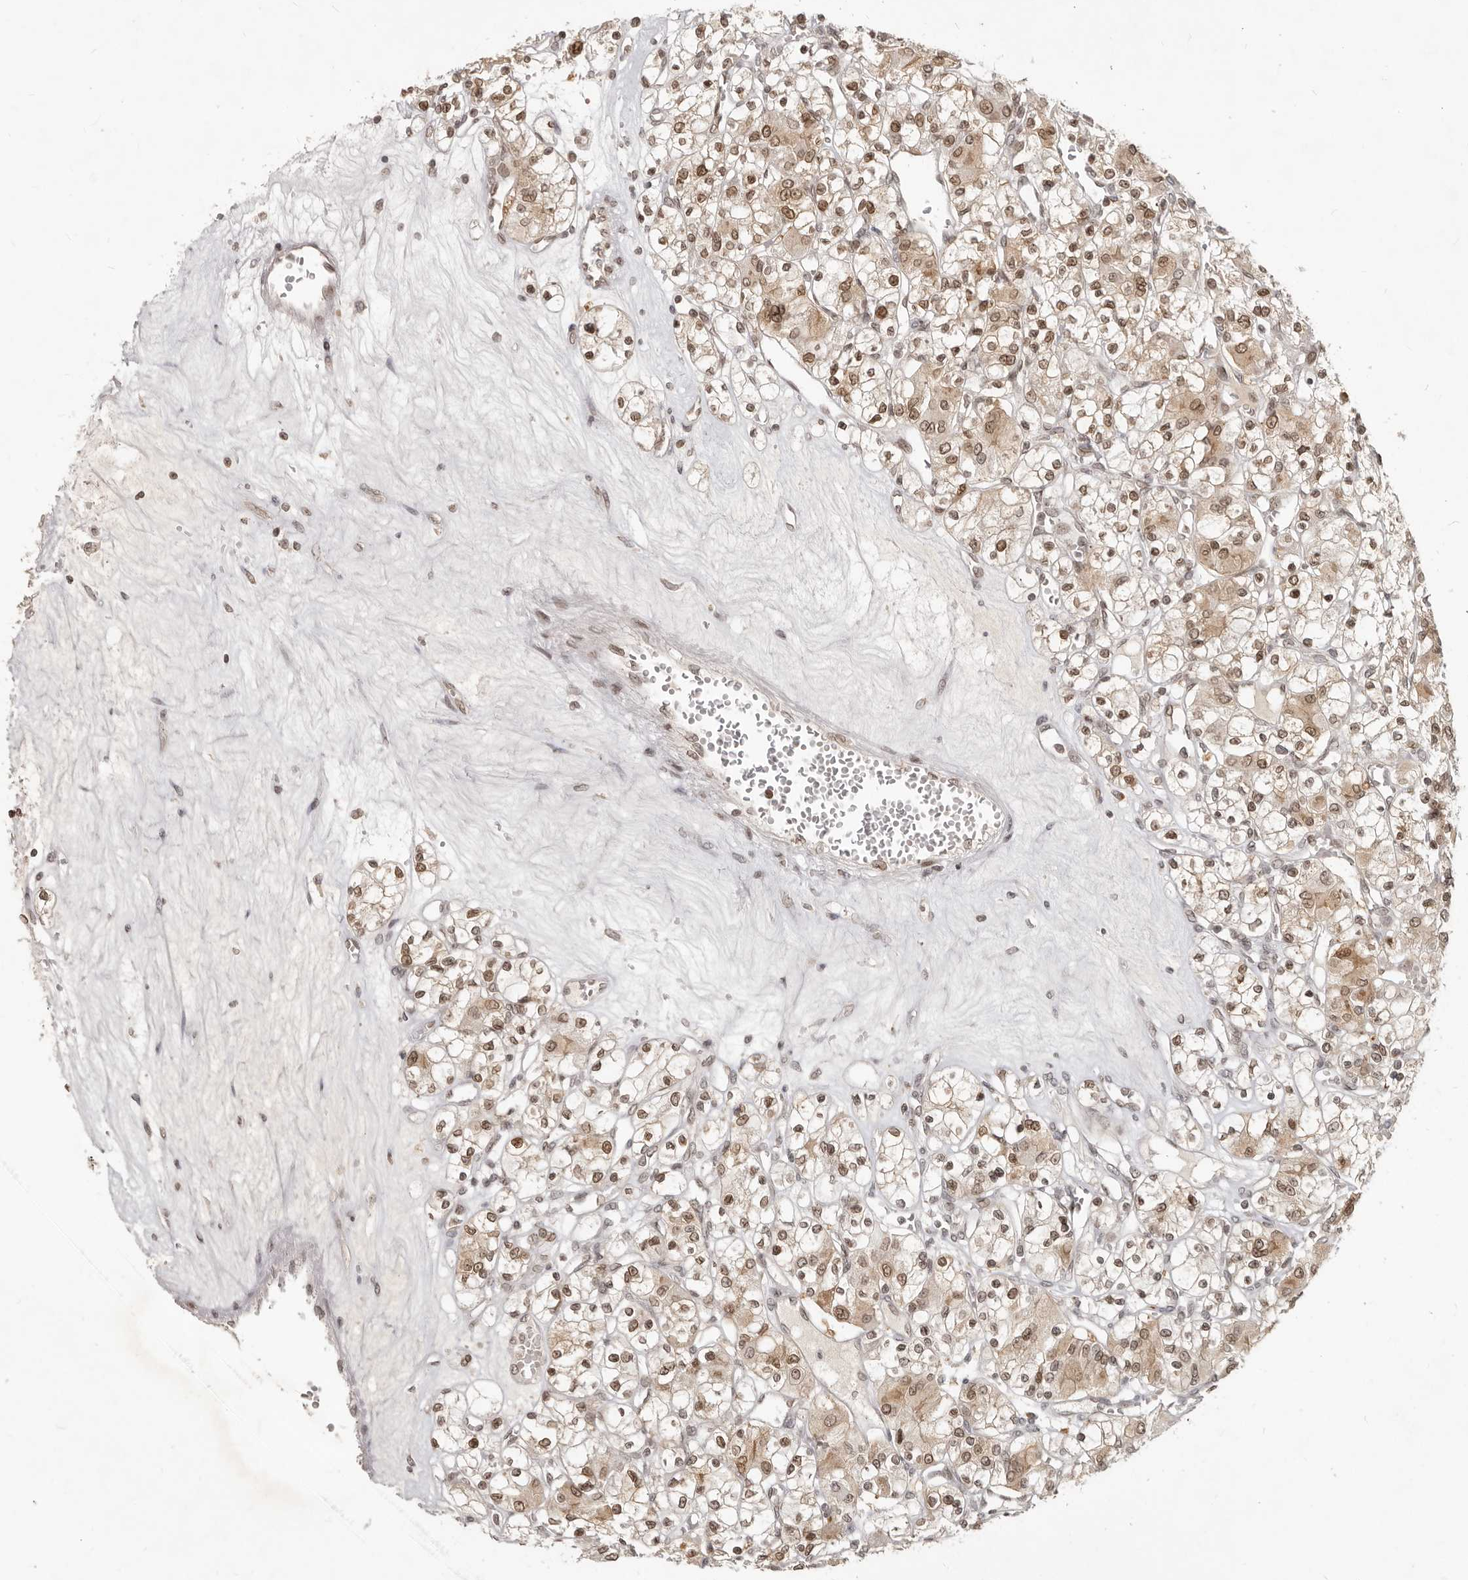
{"staining": {"intensity": "moderate", "quantity": ">75%", "location": "cytoplasmic/membranous,nuclear"}, "tissue": "renal cancer", "cell_type": "Tumor cells", "image_type": "cancer", "snomed": [{"axis": "morphology", "description": "Adenocarcinoma, NOS"}, {"axis": "topography", "description": "Kidney"}], "caption": "The image reveals immunohistochemical staining of renal cancer (adenocarcinoma). There is moderate cytoplasmic/membranous and nuclear positivity is identified in approximately >75% of tumor cells.", "gene": "NUP153", "patient": {"sex": "female", "age": 59}}